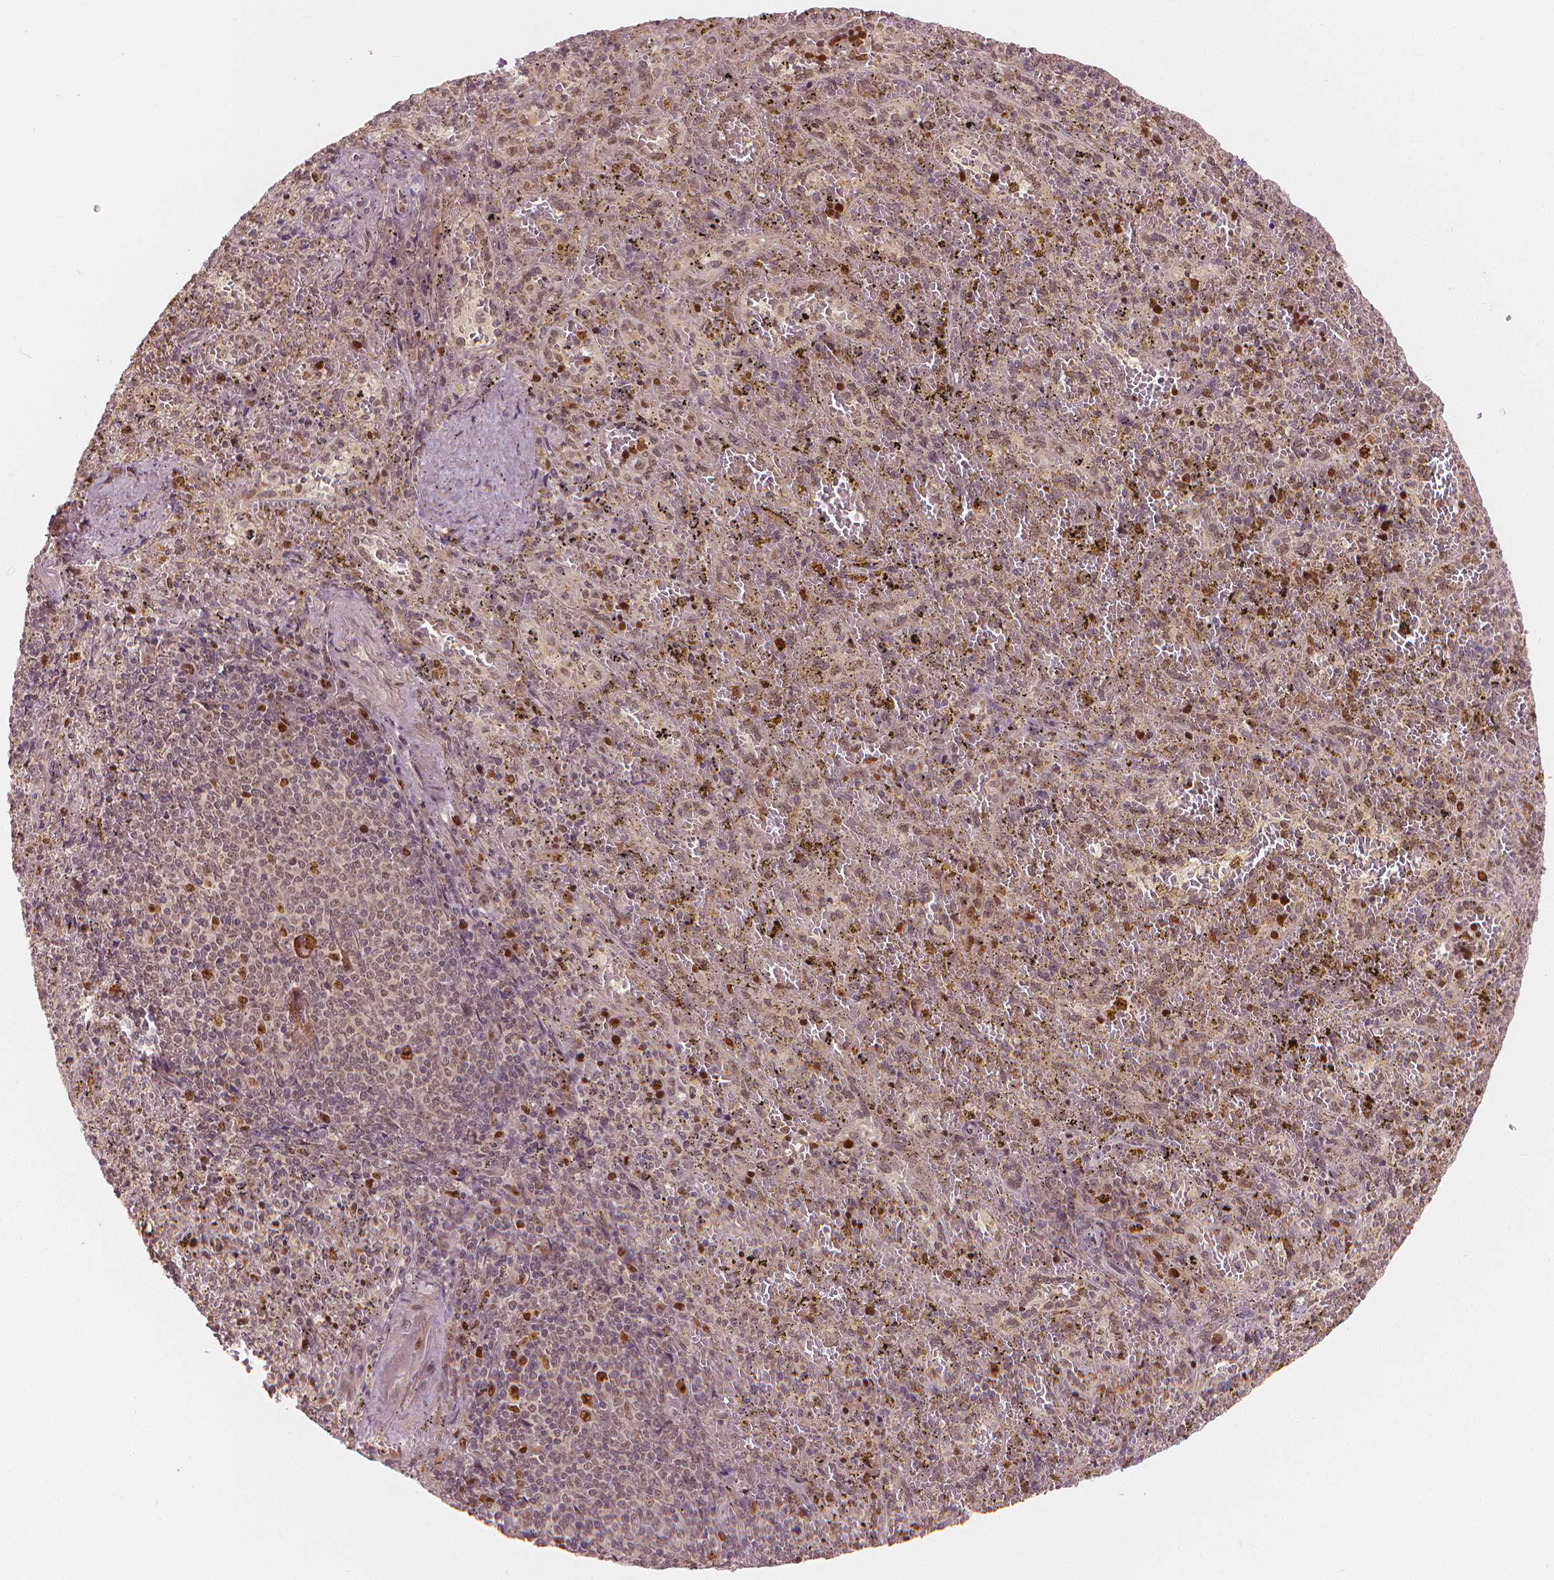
{"staining": {"intensity": "strong", "quantity": "<25%", "location": "nuclear"}, "tissue": "spleen", "cell_type": "Cells in red pulp", "image_type": "normal", "snomed": [{"axis": "morphology", "description": "Normal tissue, NOS"}, {"axis": "topography", "description": "Spleen"}], "caption": "This is a histology image of IHC staining of normal spleen, which shows strong expression in the nuclear of cells in red pulp.", "gene": "NSD2", "patient": {"sex": "female", "age": 50}}